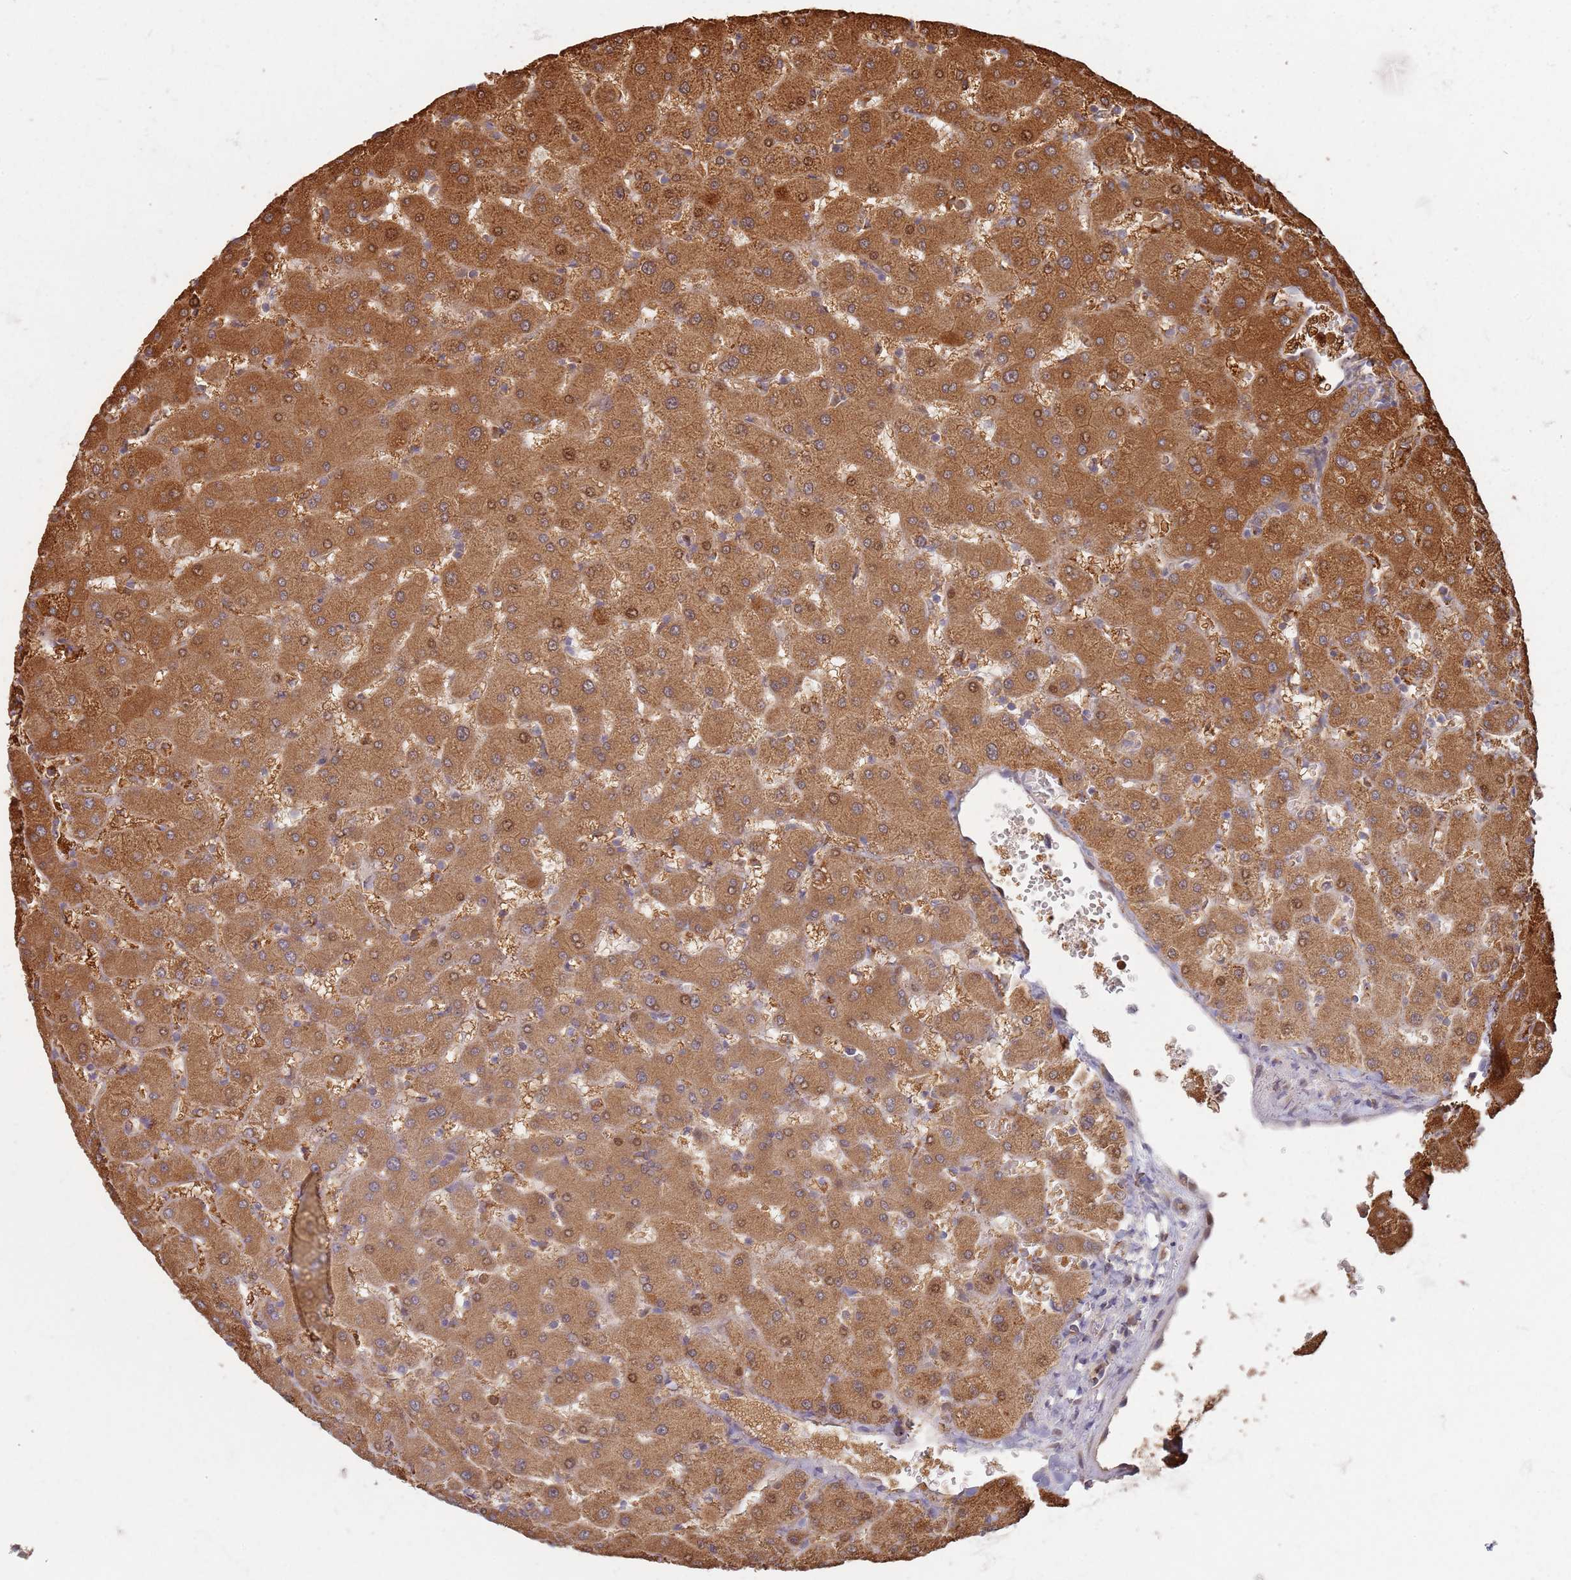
{"staining": {"intensity": "weak", "quantity": ">75%", "location": "cytoplasmic/membranous"}, "tissue": "liver", "cell_type": "Cholangiocytes", "image_type": "normal", "snomed": [{"axis": "morphology", "description": "Normal tissue, NOS"}, {"axis": "topography", "description": "Liver"}], "caption": "A high-resolution photomicrograph shows immunohistochemistry (IHC) staining of benign liver, which displays weak cytoplasmic/membranous staining in about >75% of cholangiocytes. The protein is shown in brown color, while the nuclei are stained blue.", "gene": "MPEG1", "patient": {"sex": "female", "age": 63}}